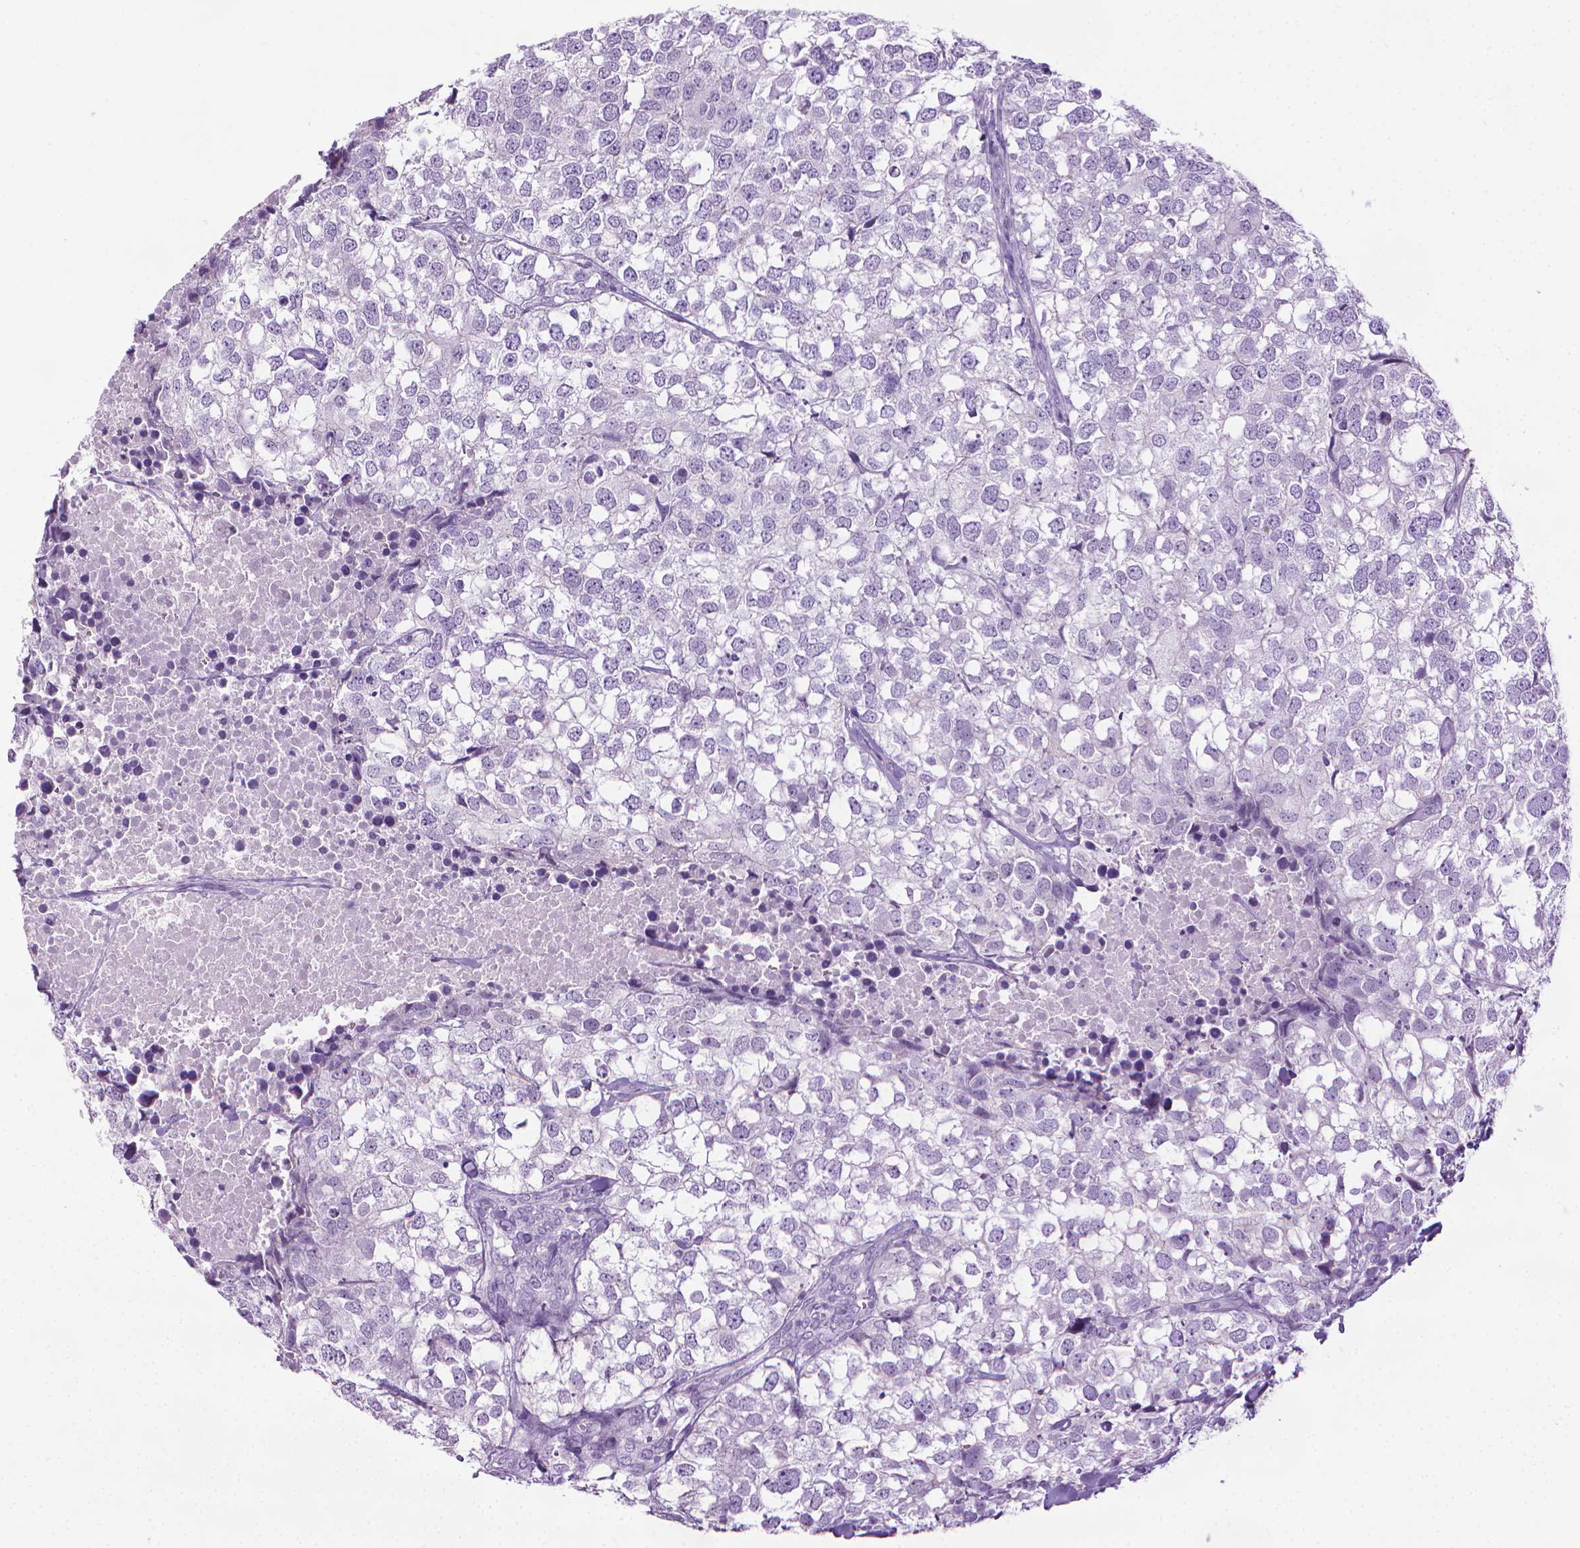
{"staining": {"intensity": "negative", "quantity": "none", "location": "none"}, "tissue": "breast cancer", "cell_type": "Tumor cells", "image_type": "cancer", "snomed": [{"axis": "morphology", "description": "Duct carcinoma"}, {"axis": "topography", "description": "Breast"}], "caption": "This is a histopathology image of immunohistochemistry staining of breast infiltrating ductal carcinoma, which shows no positivity in tumor cells.", "gene": "DNAI7", "patient": {"sex": "female", "age": 30}}